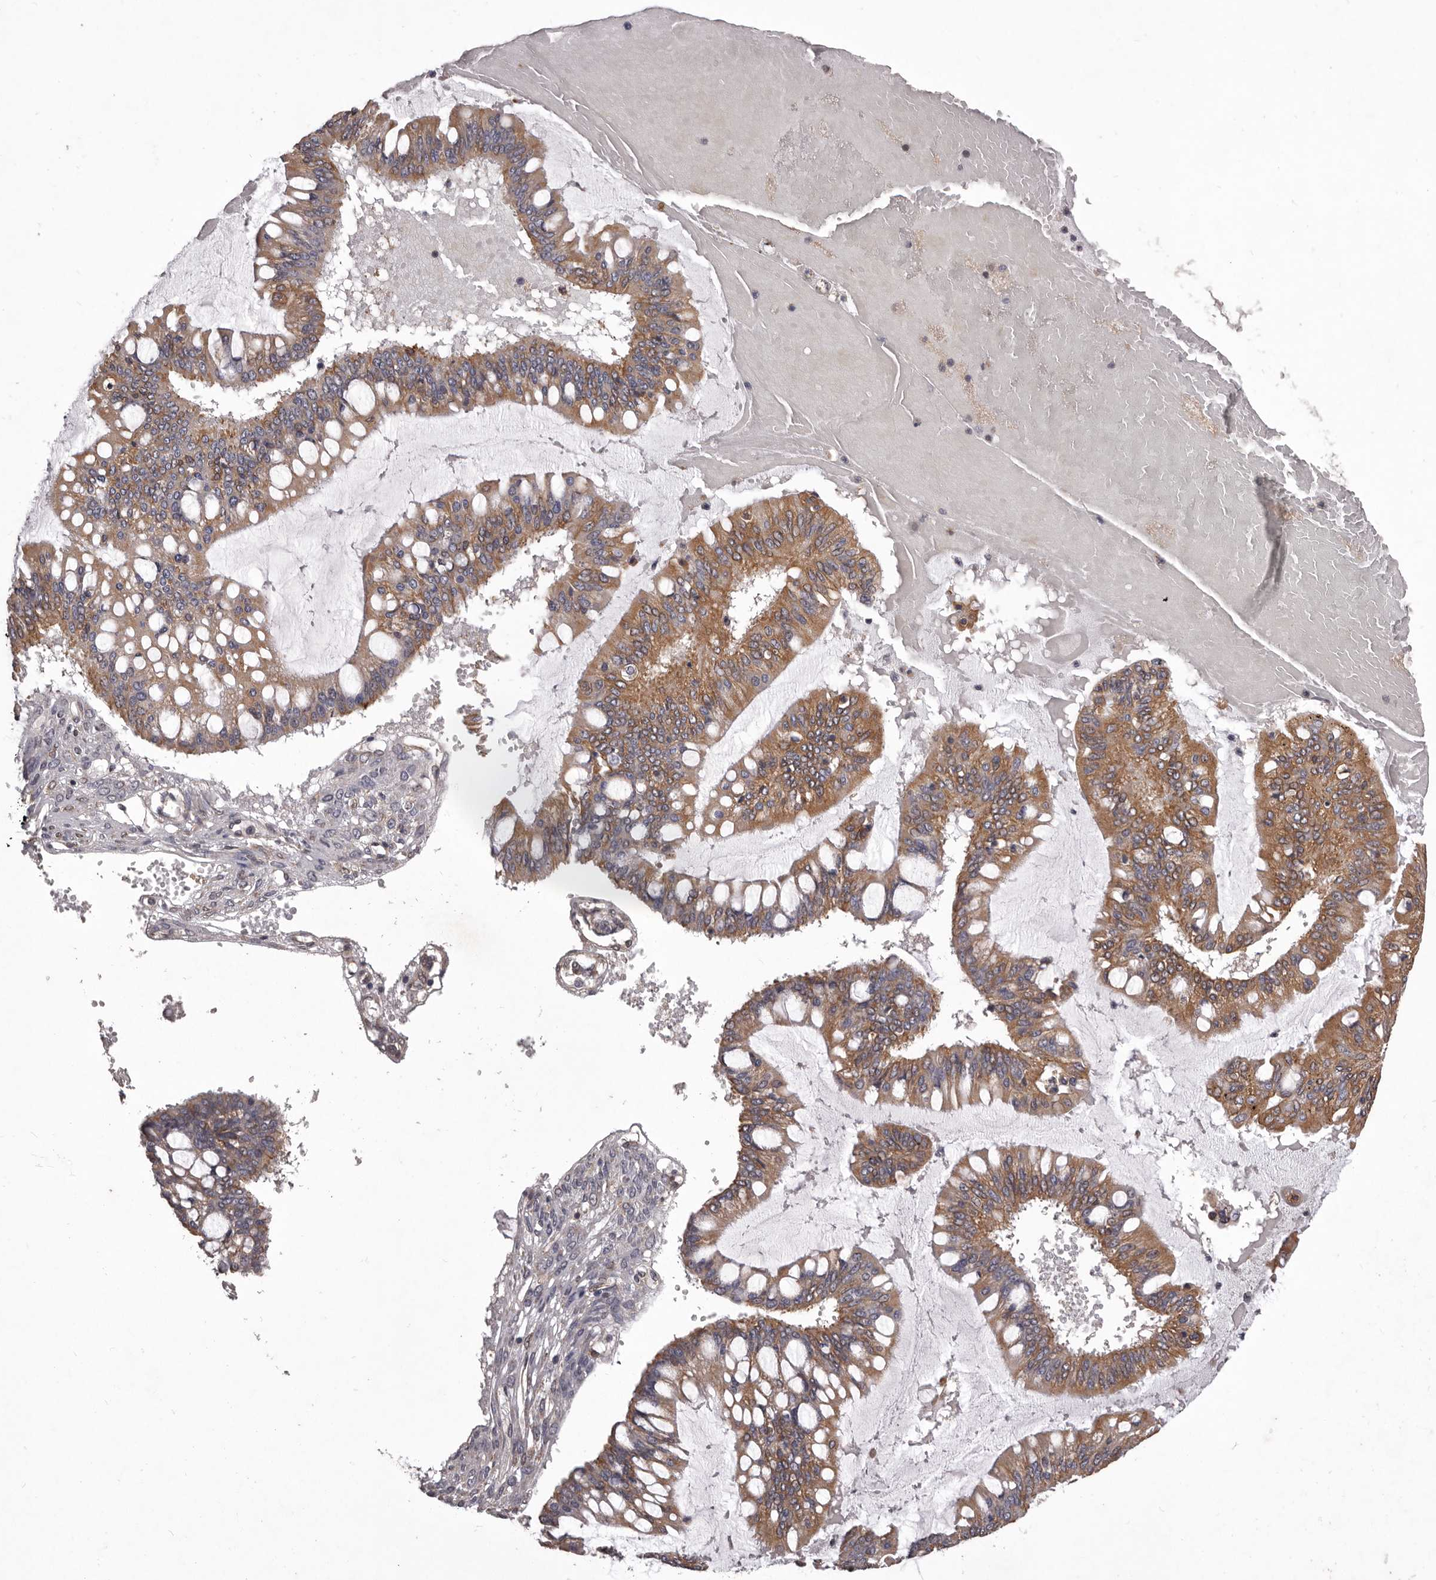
{"staining": {"intensity": "moderate", "quantity": ">75%", "location": "cytoplasmic/membranous"}, "tissue": "ovarian cancer", "cell_type": "Tumor cells", "image_type": "cancer", "snomed": [{"axis": "morphology", "description": "Cystadenocarcinoma, mucinous, NOS"}, {"axis": "topography", "description": "Ovary"}], "caption": "Ovarian cancer stained with immunohistochemistry (IHC) exhibits moderate cytoplasmic/membranous staining in about >75% of tumor cells.", "gene": "CELF3", "patient": {"sex": "female", "age": 73}}